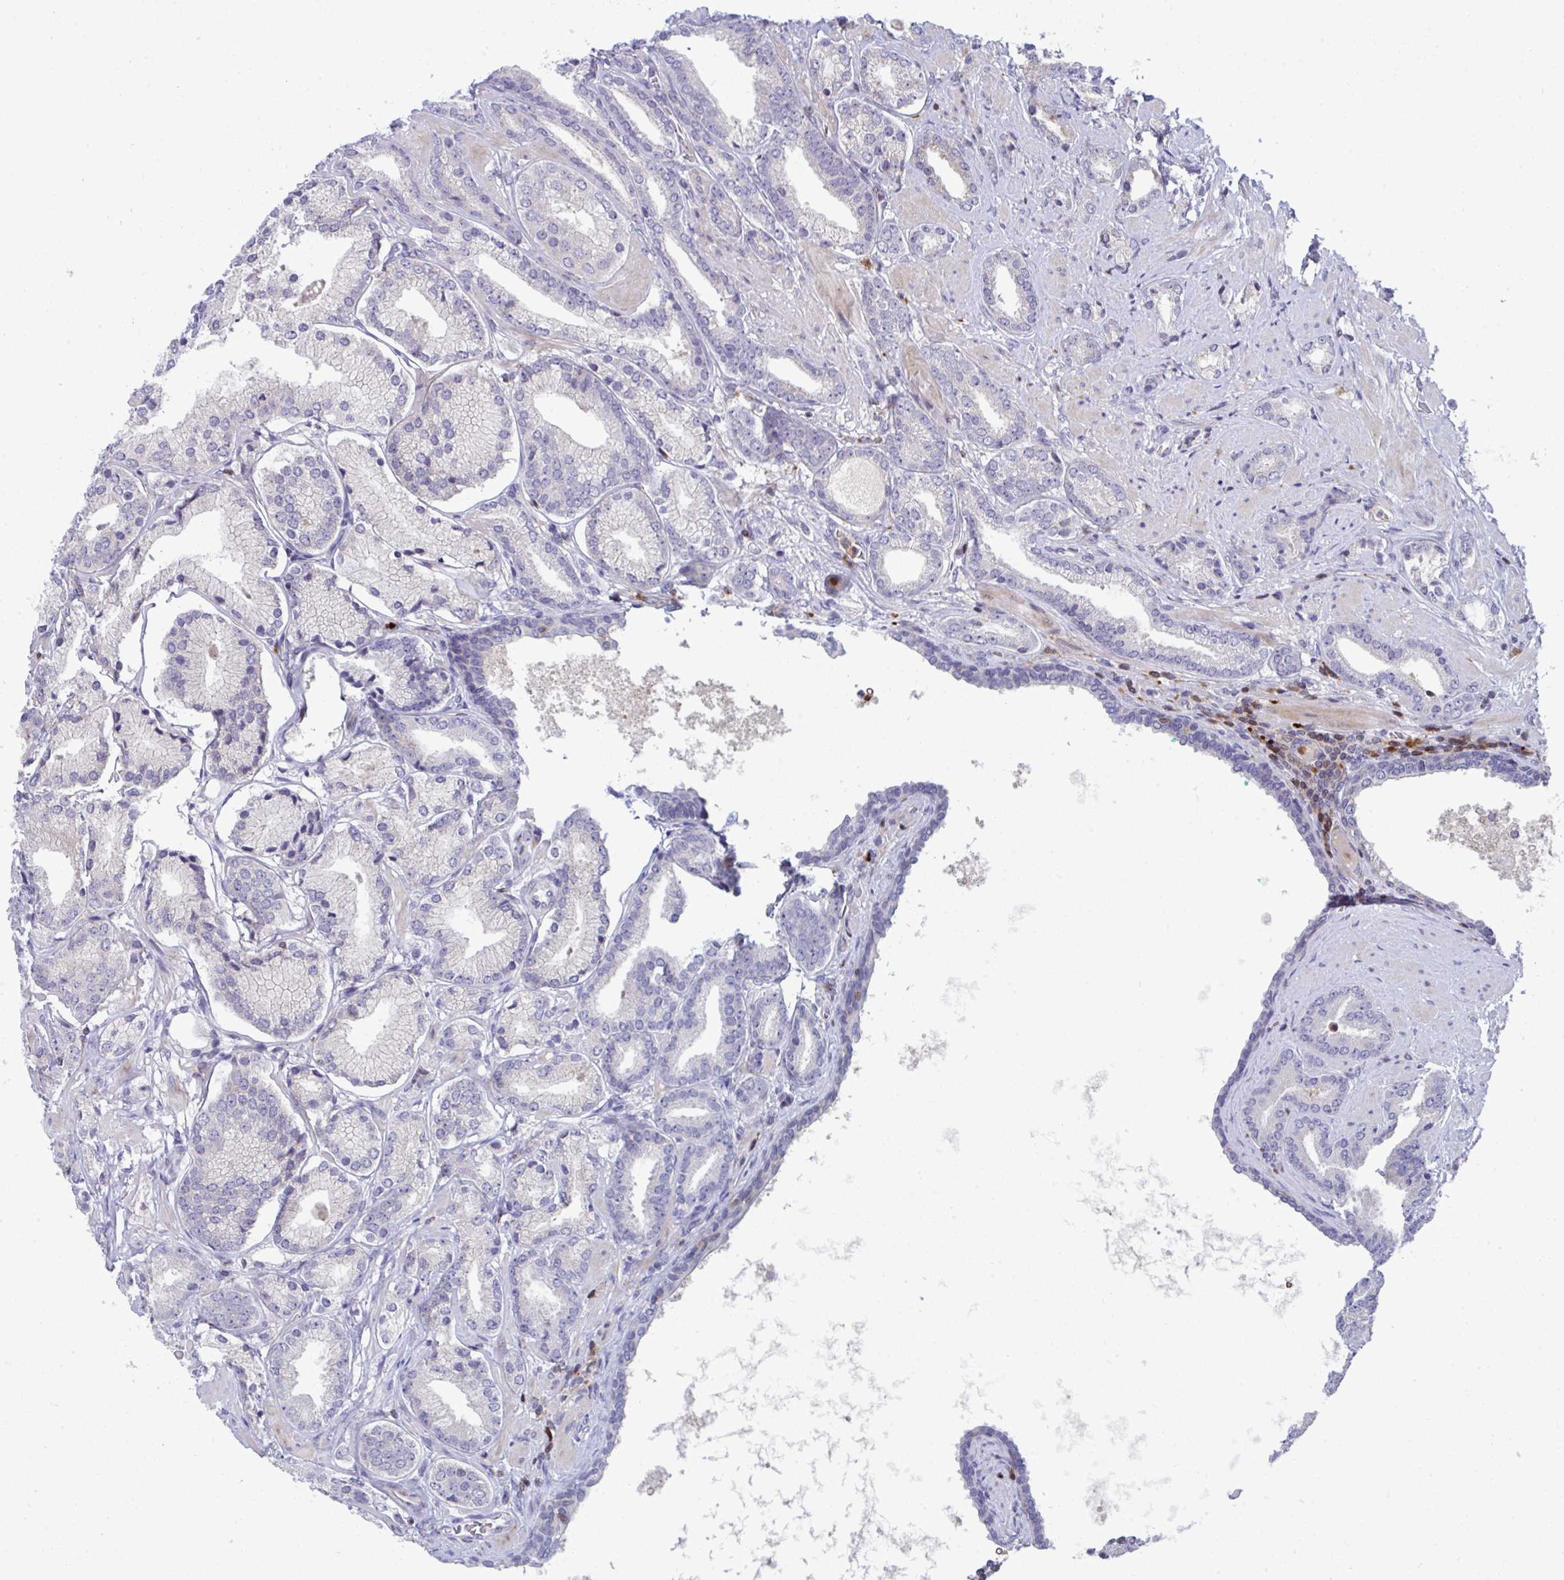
{"staining": {"intensity": "weak", "quantity": "<25%", "location": "cytoplasmic/membranous"}, "tissue": "prostate cancer", "cell_type": "Tumor cells", "image_type": "cancer", "snomed": [{"axis": "morphology", "description": "Adenocarcinoma, High grade"}, {"axis": "topography", "description": "Prostate"}], "caption": "The image exhibits no significant staining in tumor cells of prostate cancer (high-grade adenocarcinoma).", "gene": "AOC2", "patient": {"sex": "male", "age": 56}}